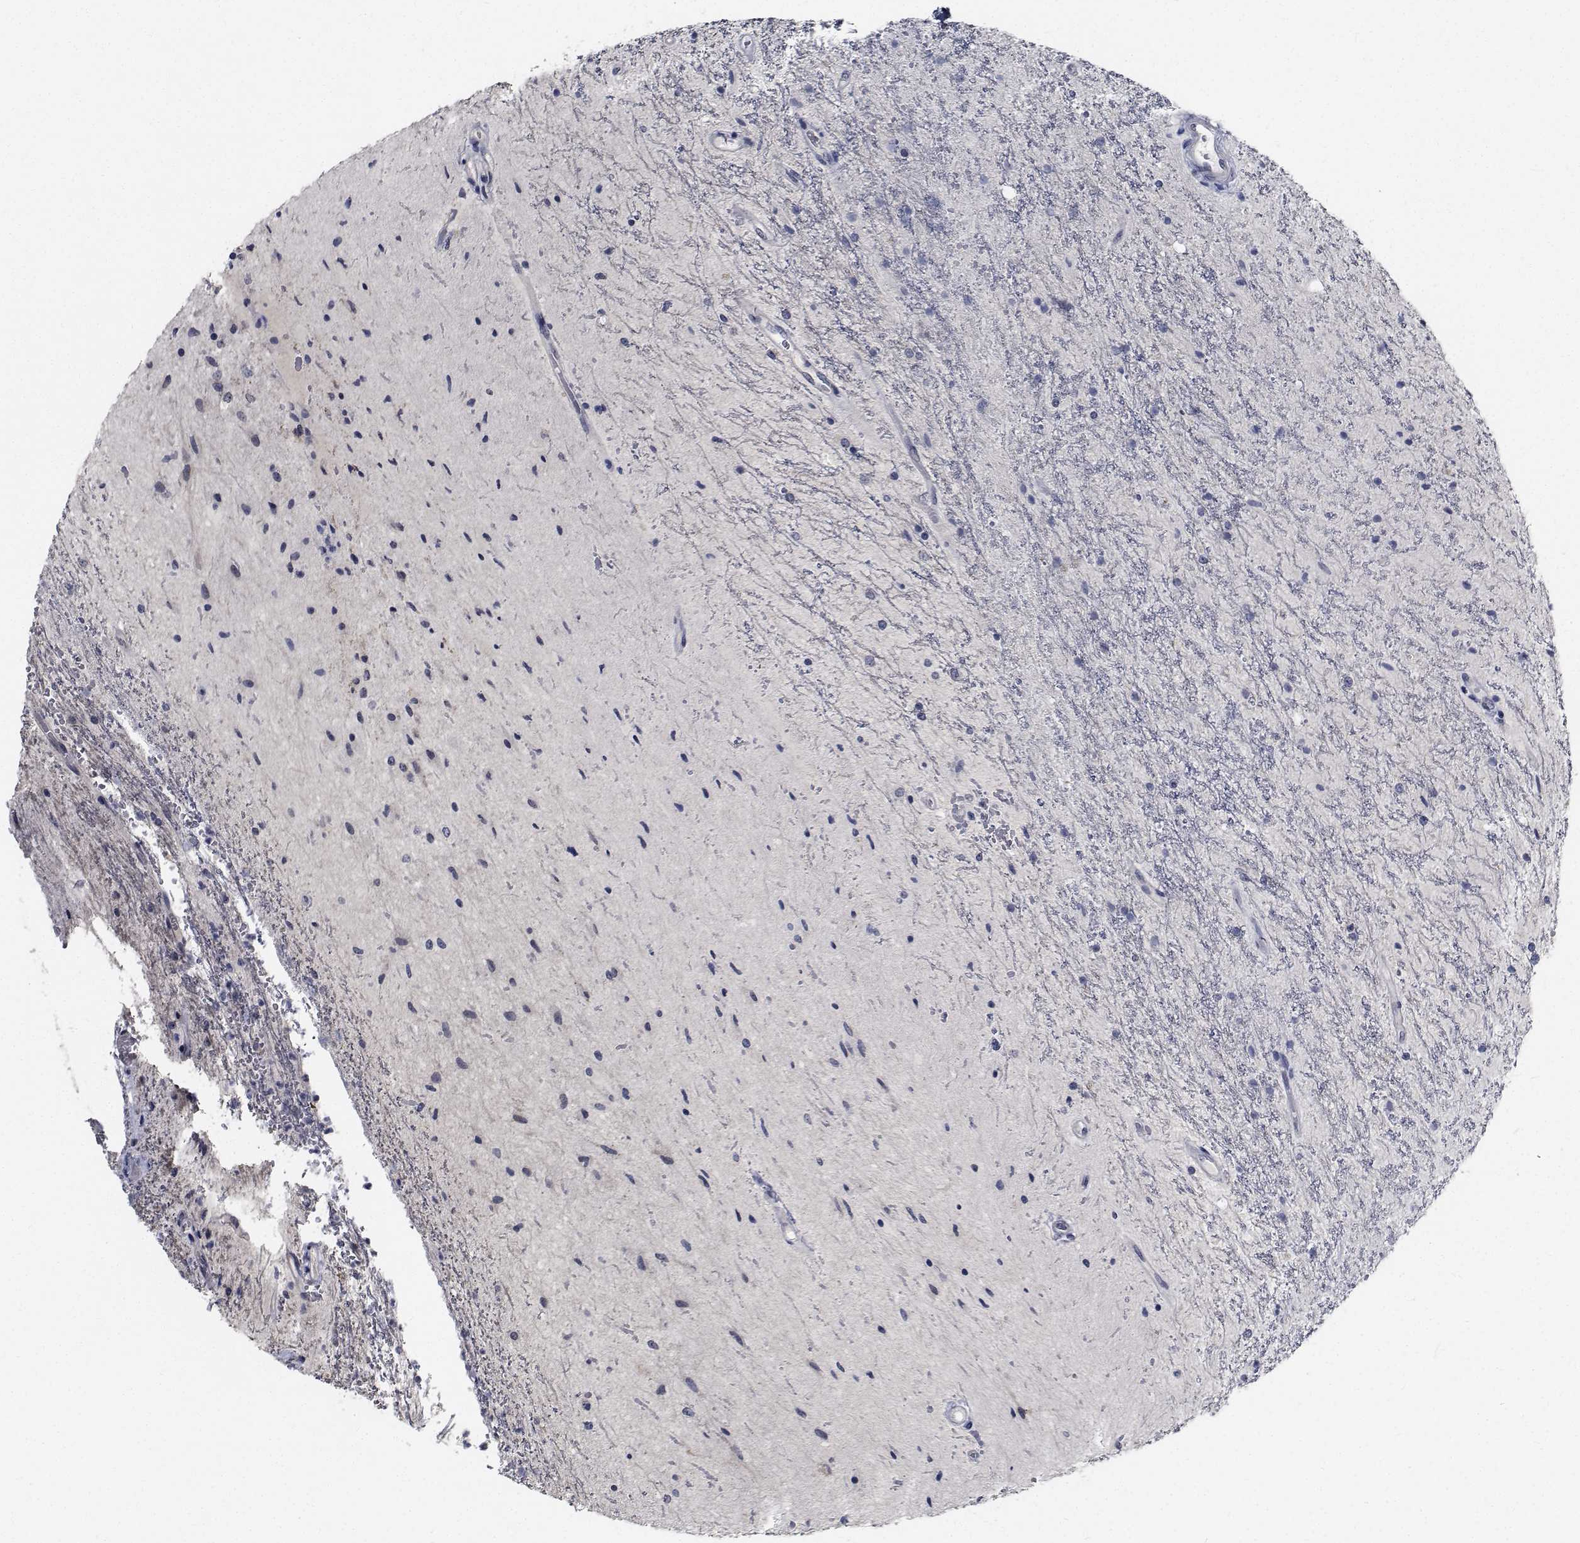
{"staining": {"intensity": "negative", "quantity": "none", "location": "none"}, "tissue": "glioma", "cell_type": "Tumor cells", "image_type": "cancer", "snomed": [{"axis": "morphology", "description": "Glioma, malignant, Low grade"}, {"axis": "topography", "description": "Cerebellum"}], "caption": "Tumor cells are negative for protein expression in human malignant glioma (low-grade).", "gene": "NVL", "patient": {"sex": "female", "age": 14}}